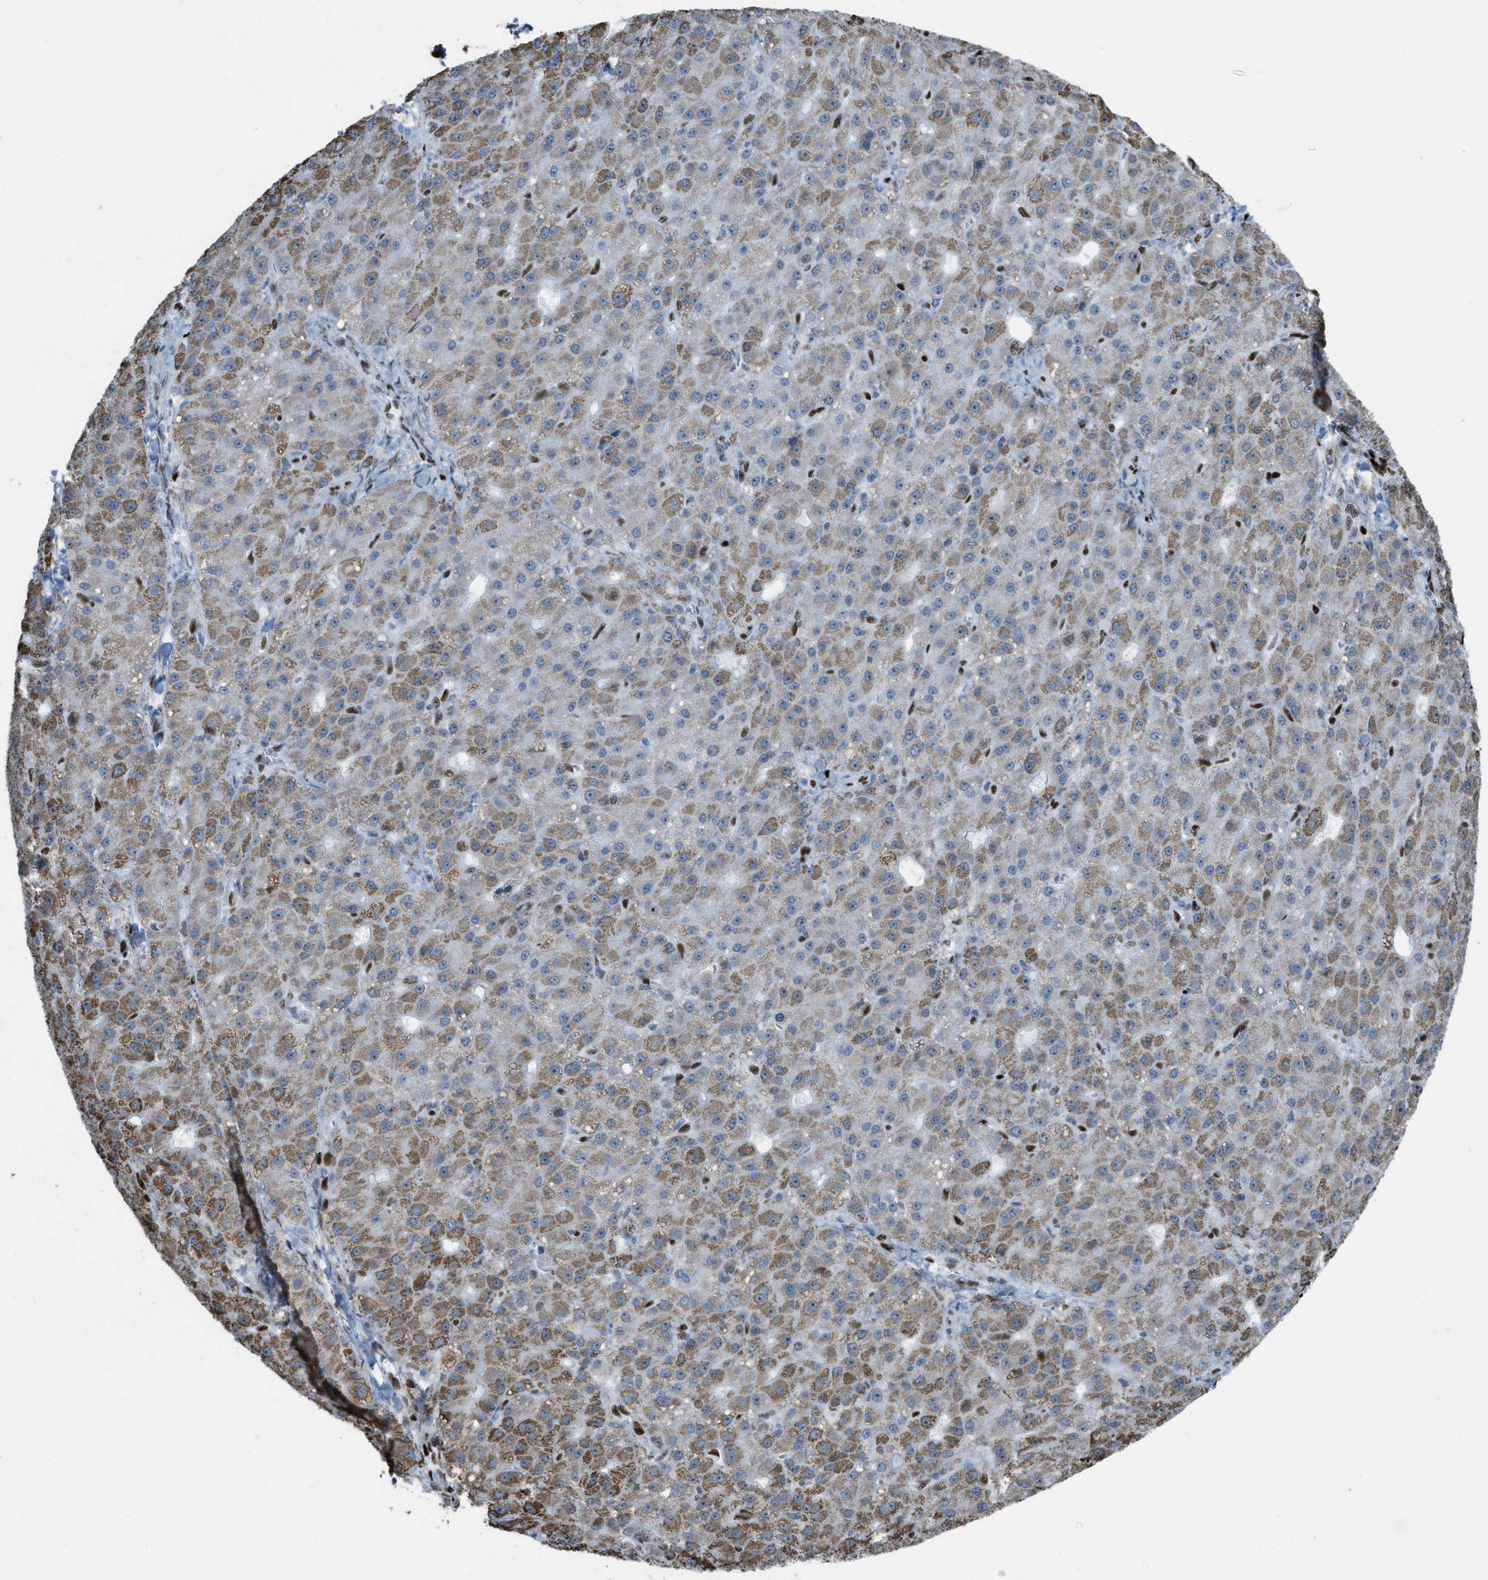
{"staining": {"intensity": "moderate", "quantity": ">75%", "location": "cytoplasmic/membranous"}, "tissue": "liver cancer", "cell_type": "Tumor cells", "image_type": "cancer", "snomed": [{"axis": "morphology", "description": "Carcinoma, Hepatocellular, NOS"}, {"axis": "topography", "description": "Liver"}], "caption": "Human hepatocellular carcinoma (liver) stained for a protein (brown) reveals moderate cytoplasmic/membranous positive staining in approximately >75% of tumor cells.", "gene": "SLFN5", "patient": {"sex": "male", "age": 67}}